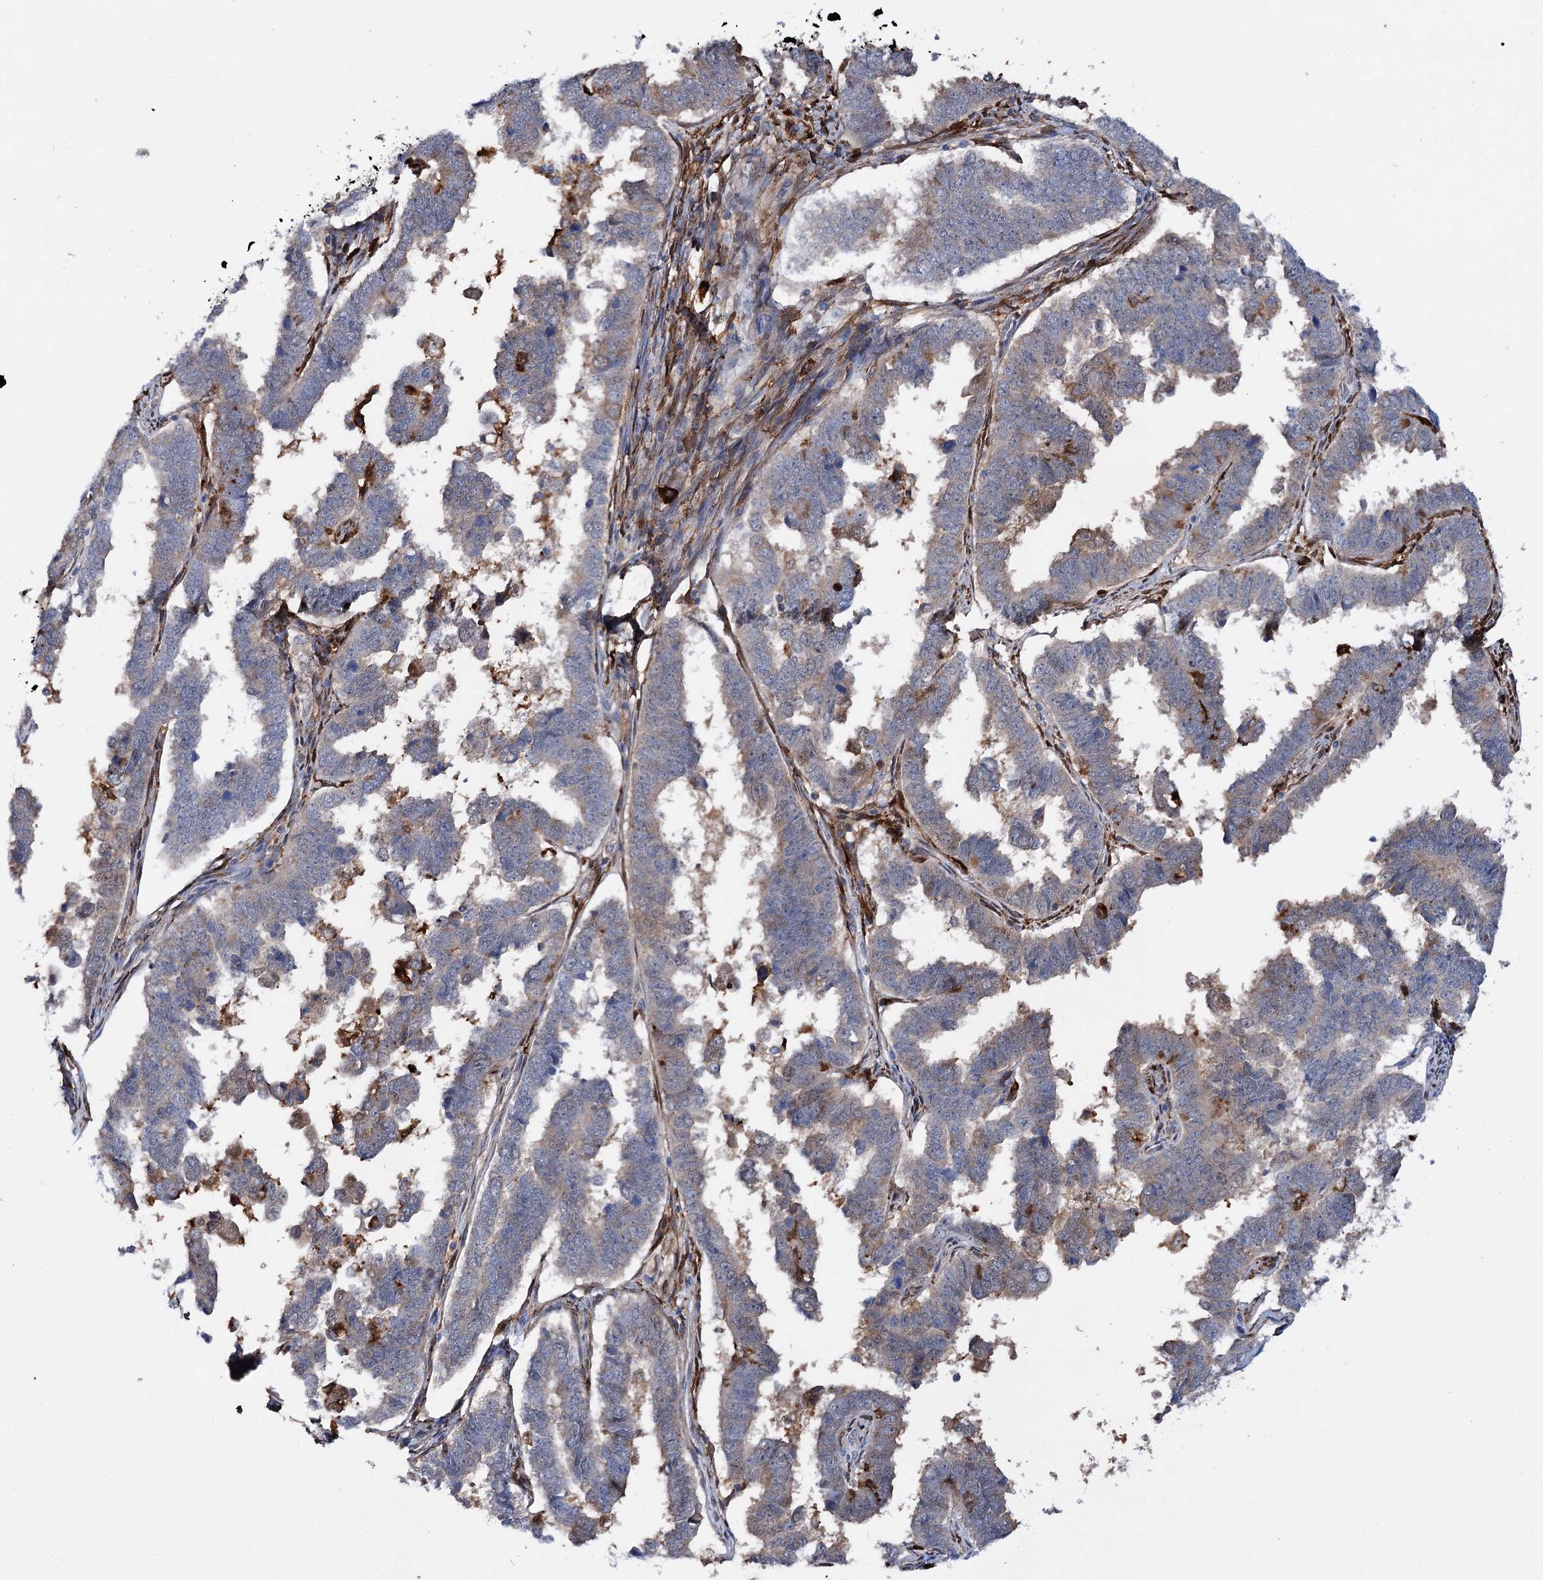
{"staining": {"intensity": "weak", "quantity": "25%-75%", "location": "cytoplasmic/membranous"}, "tissue": "endometrial cancer", "cell_type": "Tumor cells", "image_type": "cancer", "snomed": [{"axis": "morphology", "description": "Adenocarcinoma, NOS"}, {"axis": "topography", "description": "Endometrium"}], "caption": "IHC micrograph of endometrial cancer stained for a protein (brown), which displays low levels of weak cytoplasmic/membranous staining in about 25%-75% of tumor cells.", "gene": "CFAP46", "patient": {"sex": "female", "age": 75}}